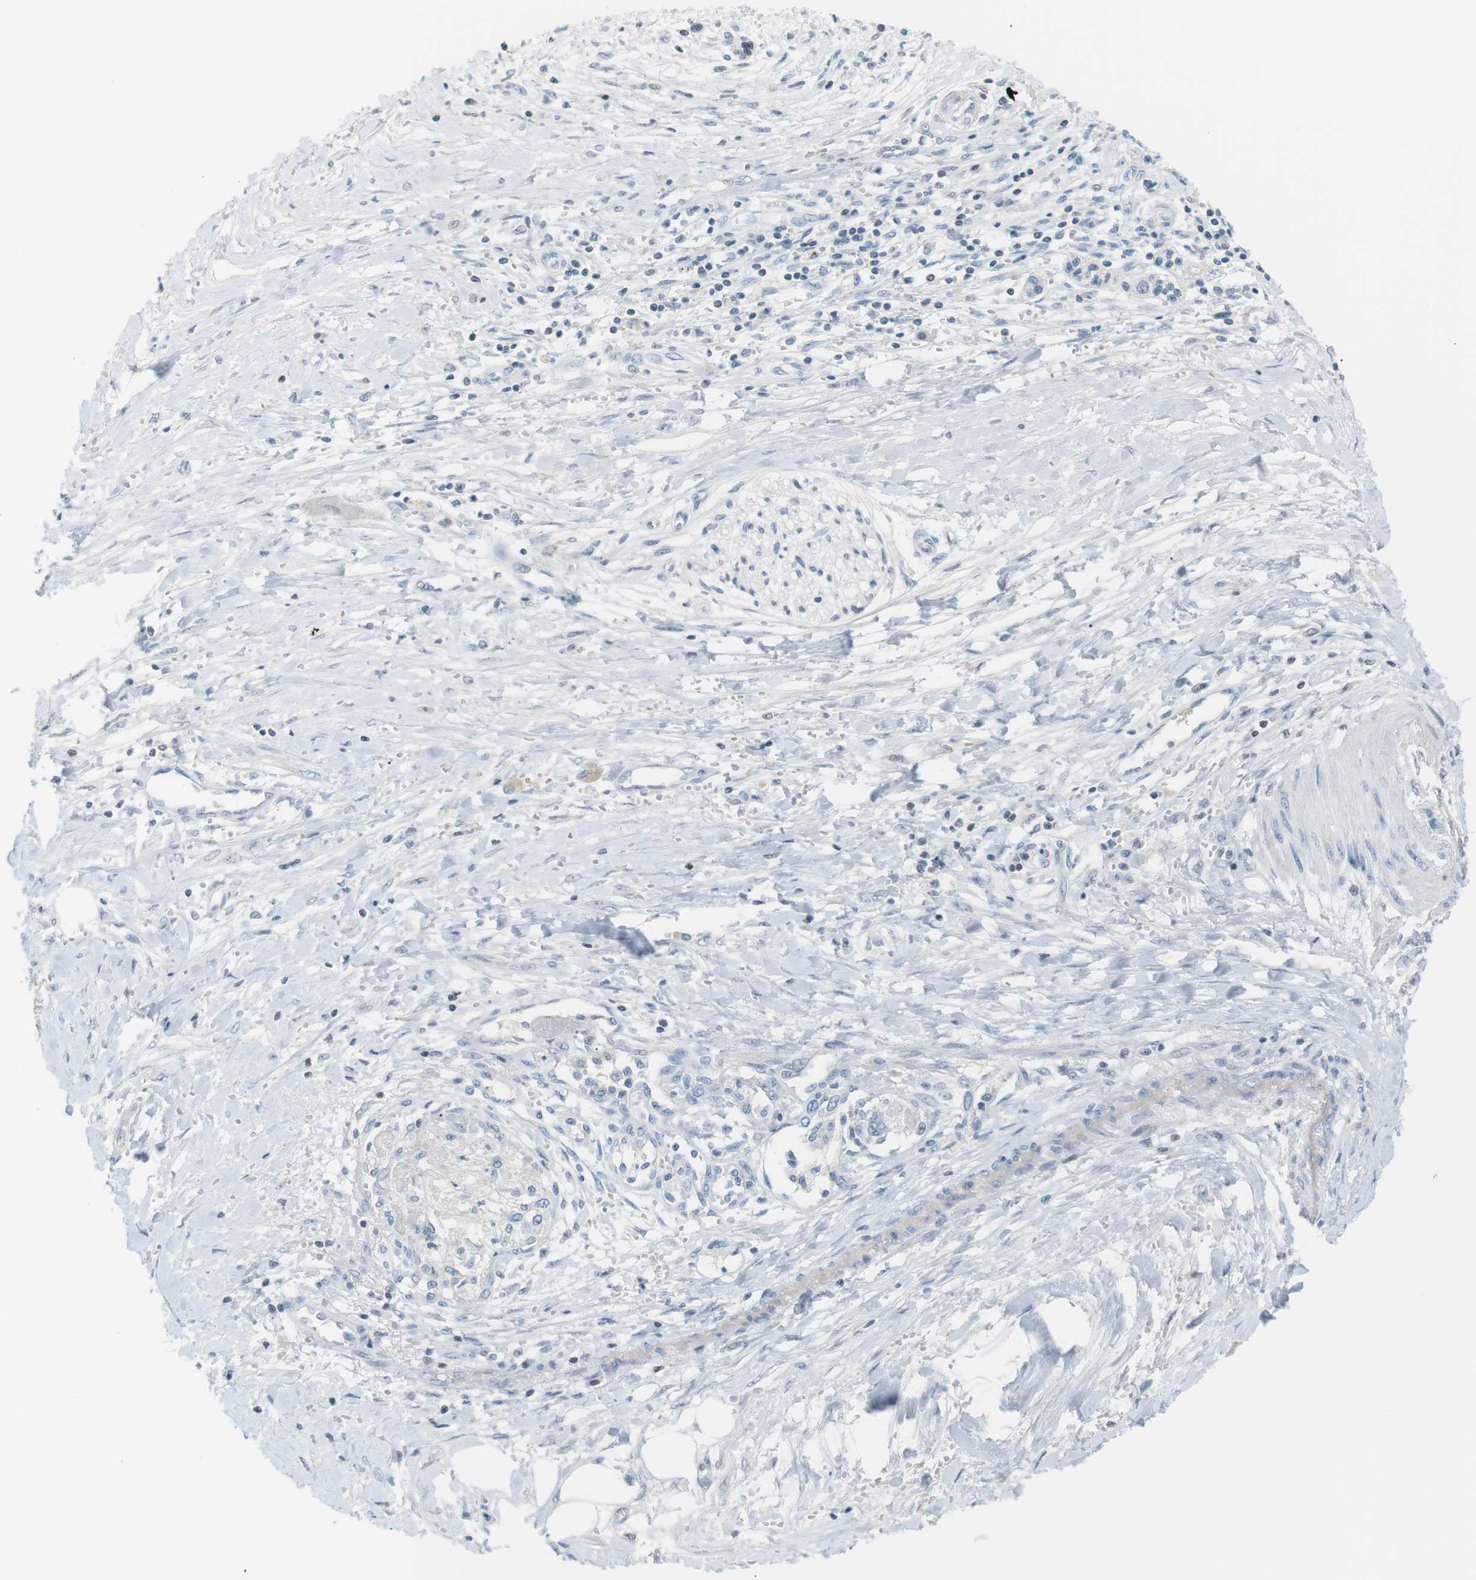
{"staining": {"intensity": "negative", "quantity": "none", "location": "none"}, "tissue": "pancreatic cancer", "cell_type": "Tumor cells", "image_type": "cancer", "snomed": [{"axis": "morphology", "description": "Adenocarcinoma, NOS"}, {"axis": "topography", "description": "Pancreas"}], "caption": "Adenocarcinoma (pancreatic) was stained to show a protein in brown. There is no significant staining in tumor cells.", "gene": "AZGP1", "patient": {"sex": "male", "age": 56}}